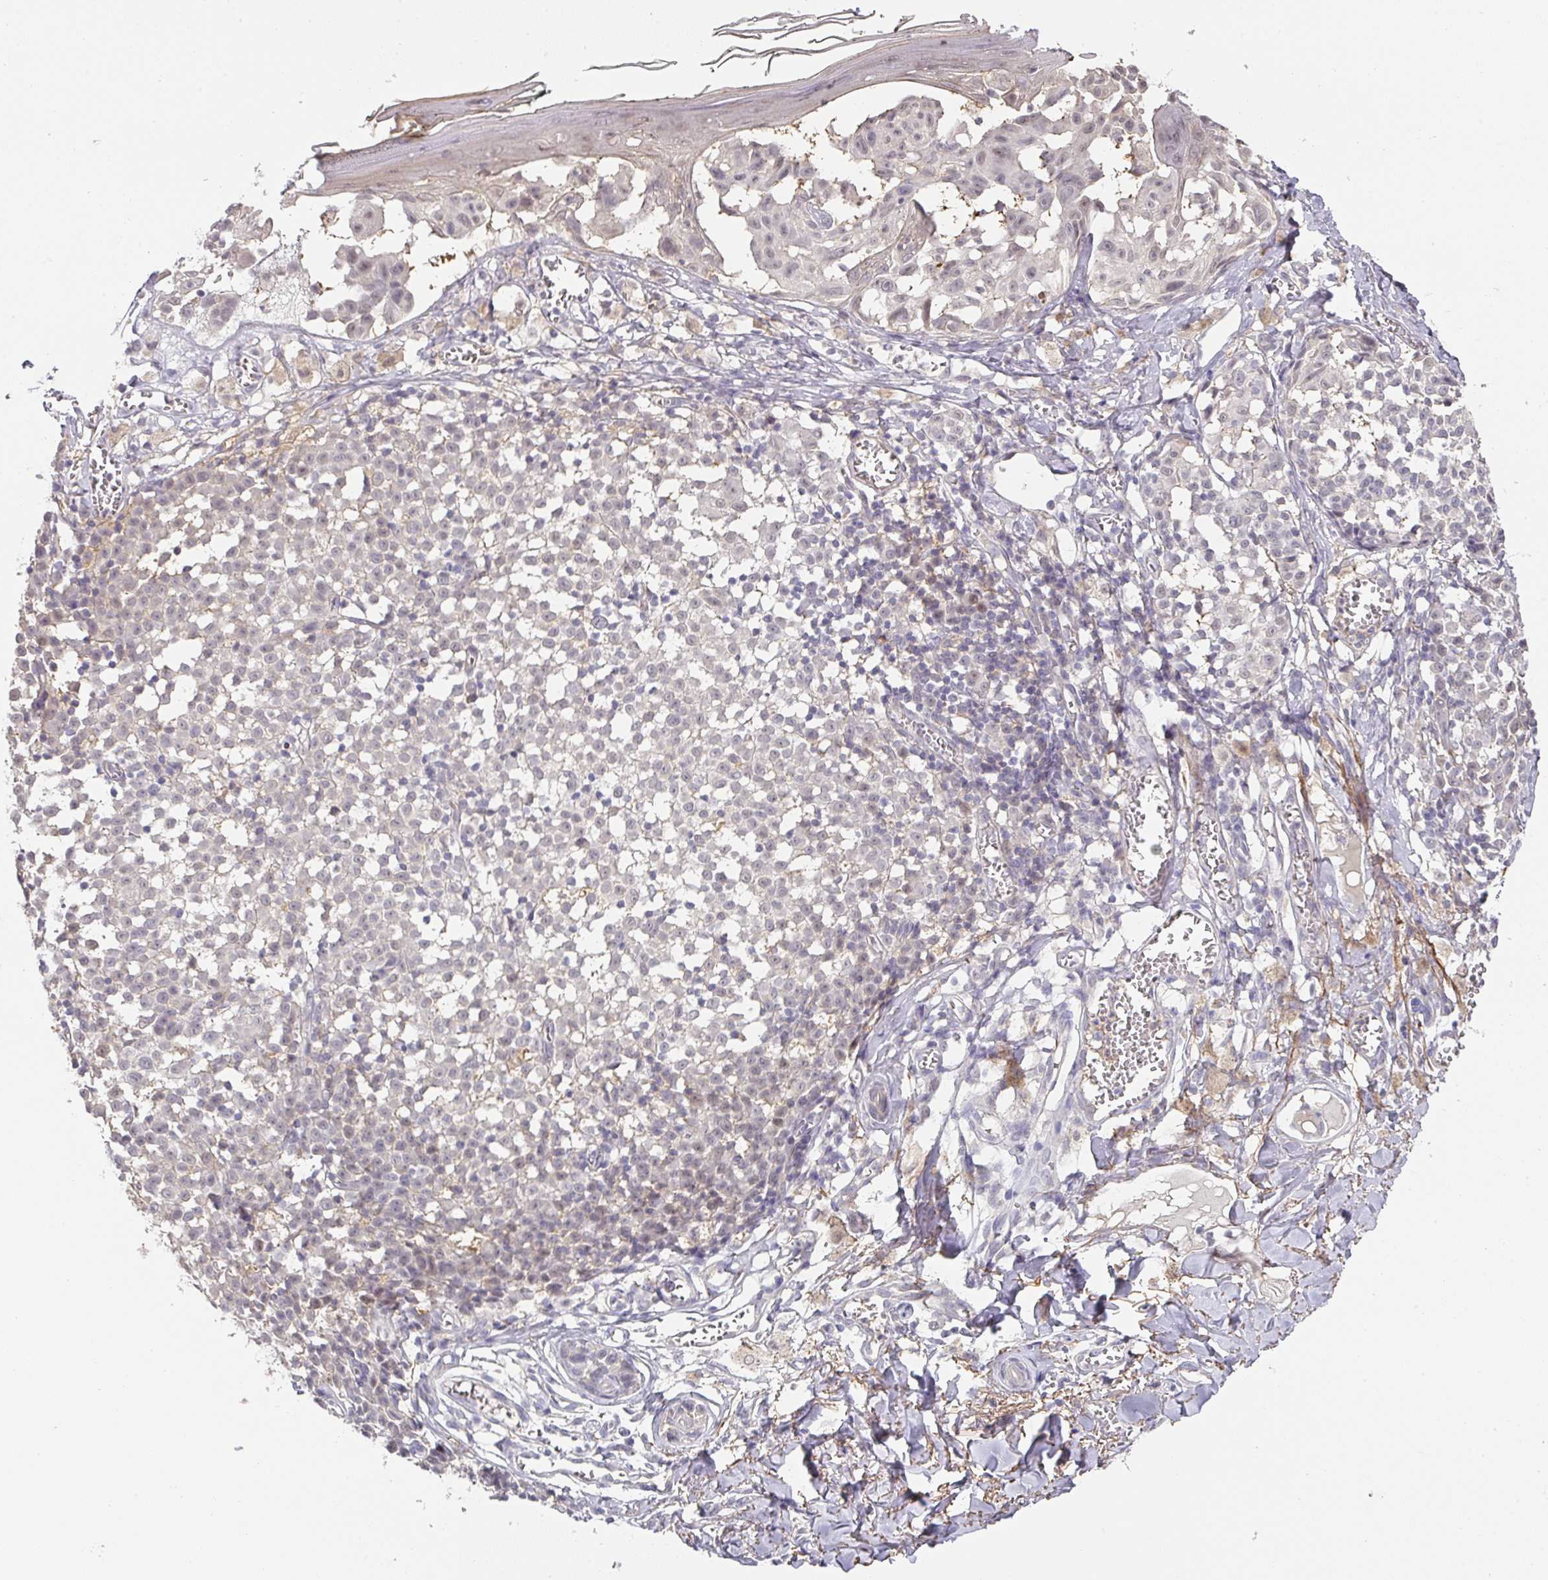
{"staining": {"intensity": "weak", "quantity": "<25%", "location": "nuclear"}, "tissue": "melanoma", "cell_type": "Tumor cells", "image_type": "cancer", "snomed": [{"axis": "morphology", "description": "Malignant melanoma, NOS"}, {"axis": "topography", "description": "Skin"}], "caption": "Protein analysis of melanoma displays no significant positivity in tumor cells. (DAB (3,3'-diaminobenzidine) immunohistochemistry, high magnification).", "gene": "FOXN4", "patient": {"sex": "female", "age": 43}}